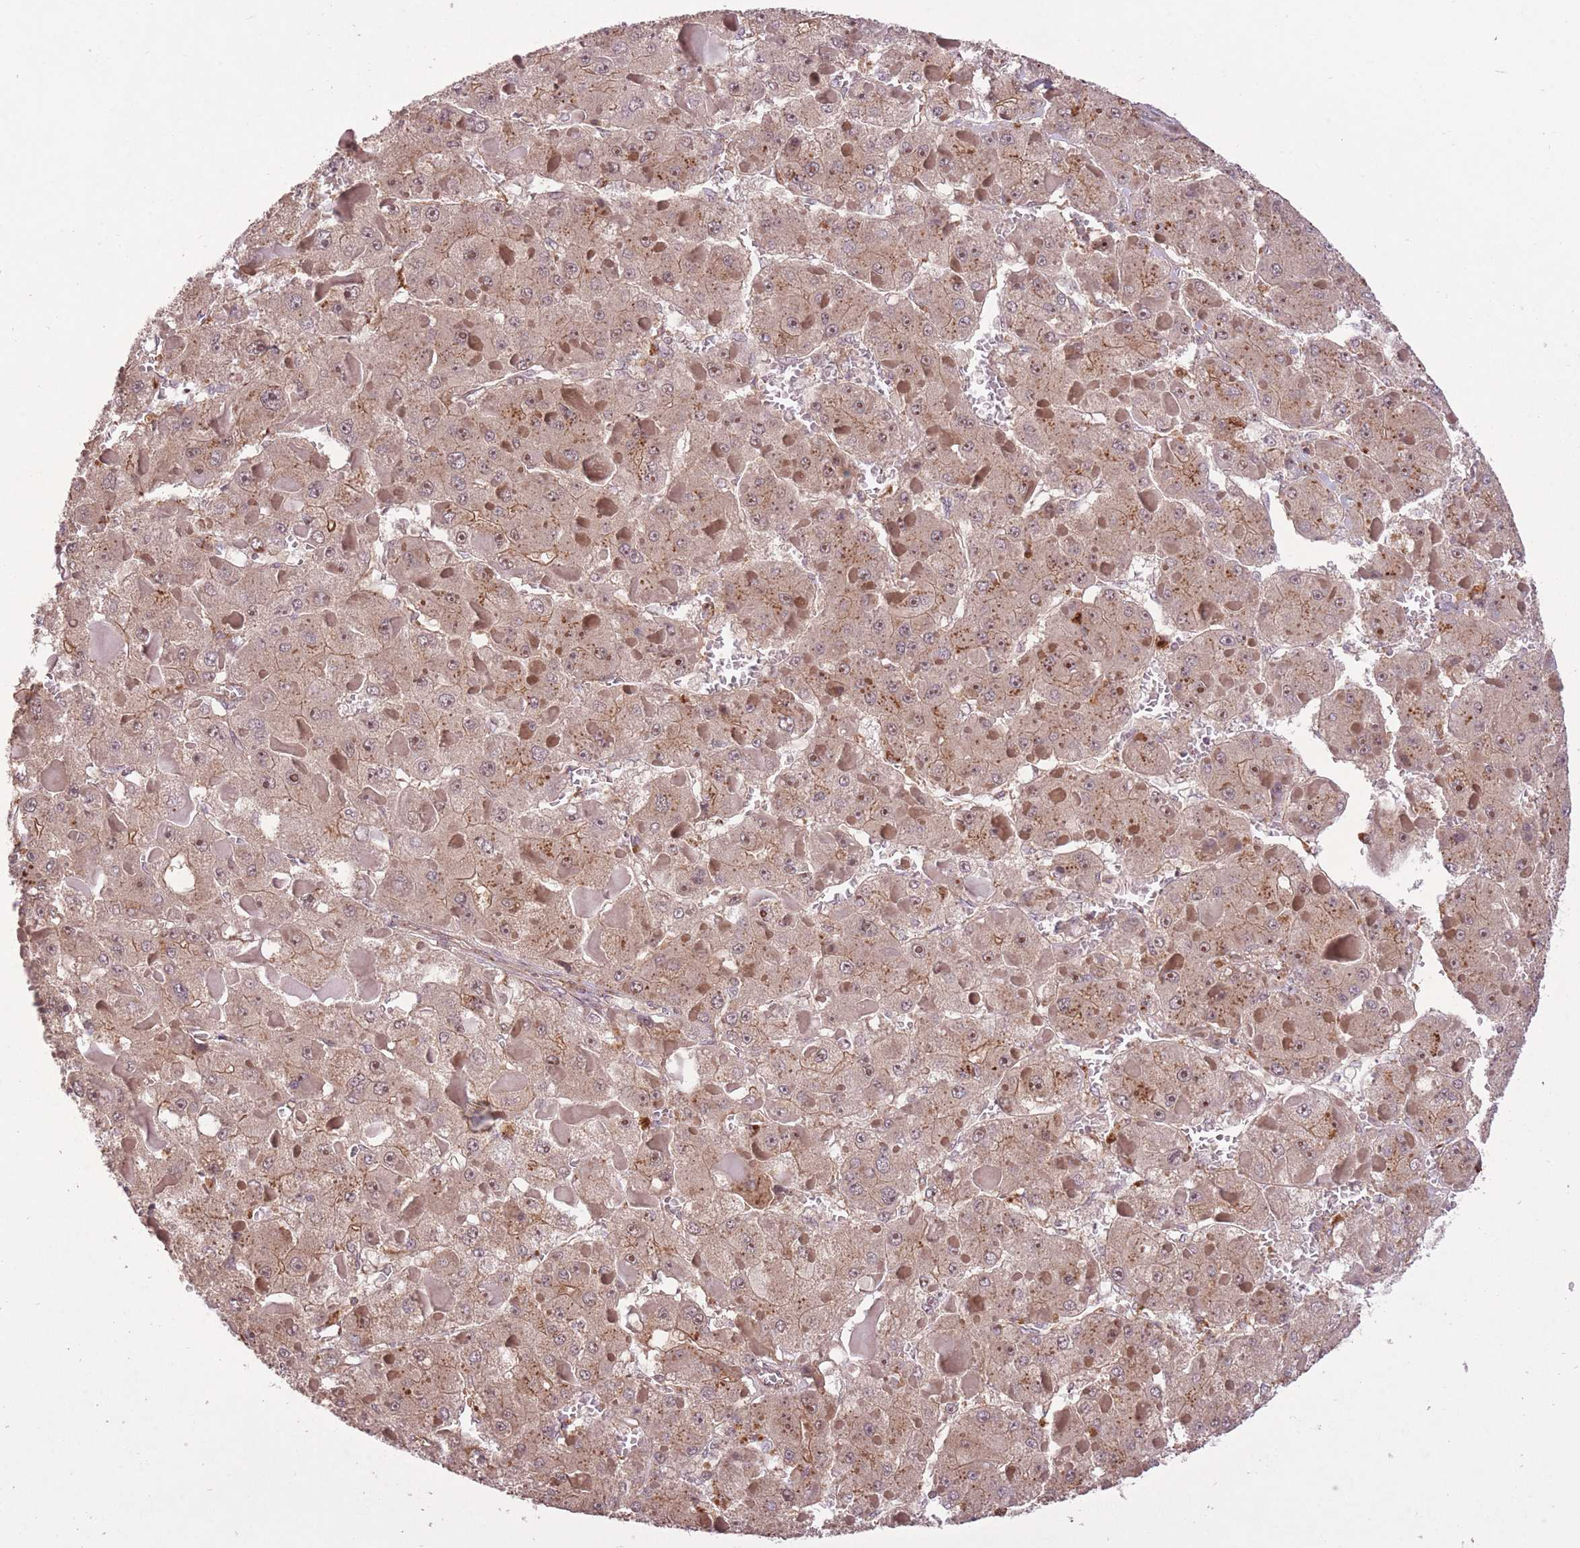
{"staining": {"intensity": "weak", "quantity": ">75%", "location": "cytoplasmic/membranous"}, "tissue": "liver cancer", "cell_type": "Tumor cells", "image_type": "cancer", "snomed": [{"axis": "morphology", "description": "Carcinoma, Hepatocellular, NOS"}, {"axis": "topography", "description": "Liver"}], "caption": "DAB (3,3'-diaminobenzidine) immunohistochemical staining of human hepatocellular carcinoma (liver) displays weak cytoplasmic/membranous protein staining in about >75% of tumor cells. The protein is stained brown, and the nuclei are stained in blue (DAB (3,3'-diaminobenzidine) IHC with brightfield microscopy, high magnification).", "gene": "POLR3F", "patient": {"sex": "female", "age": 73}}